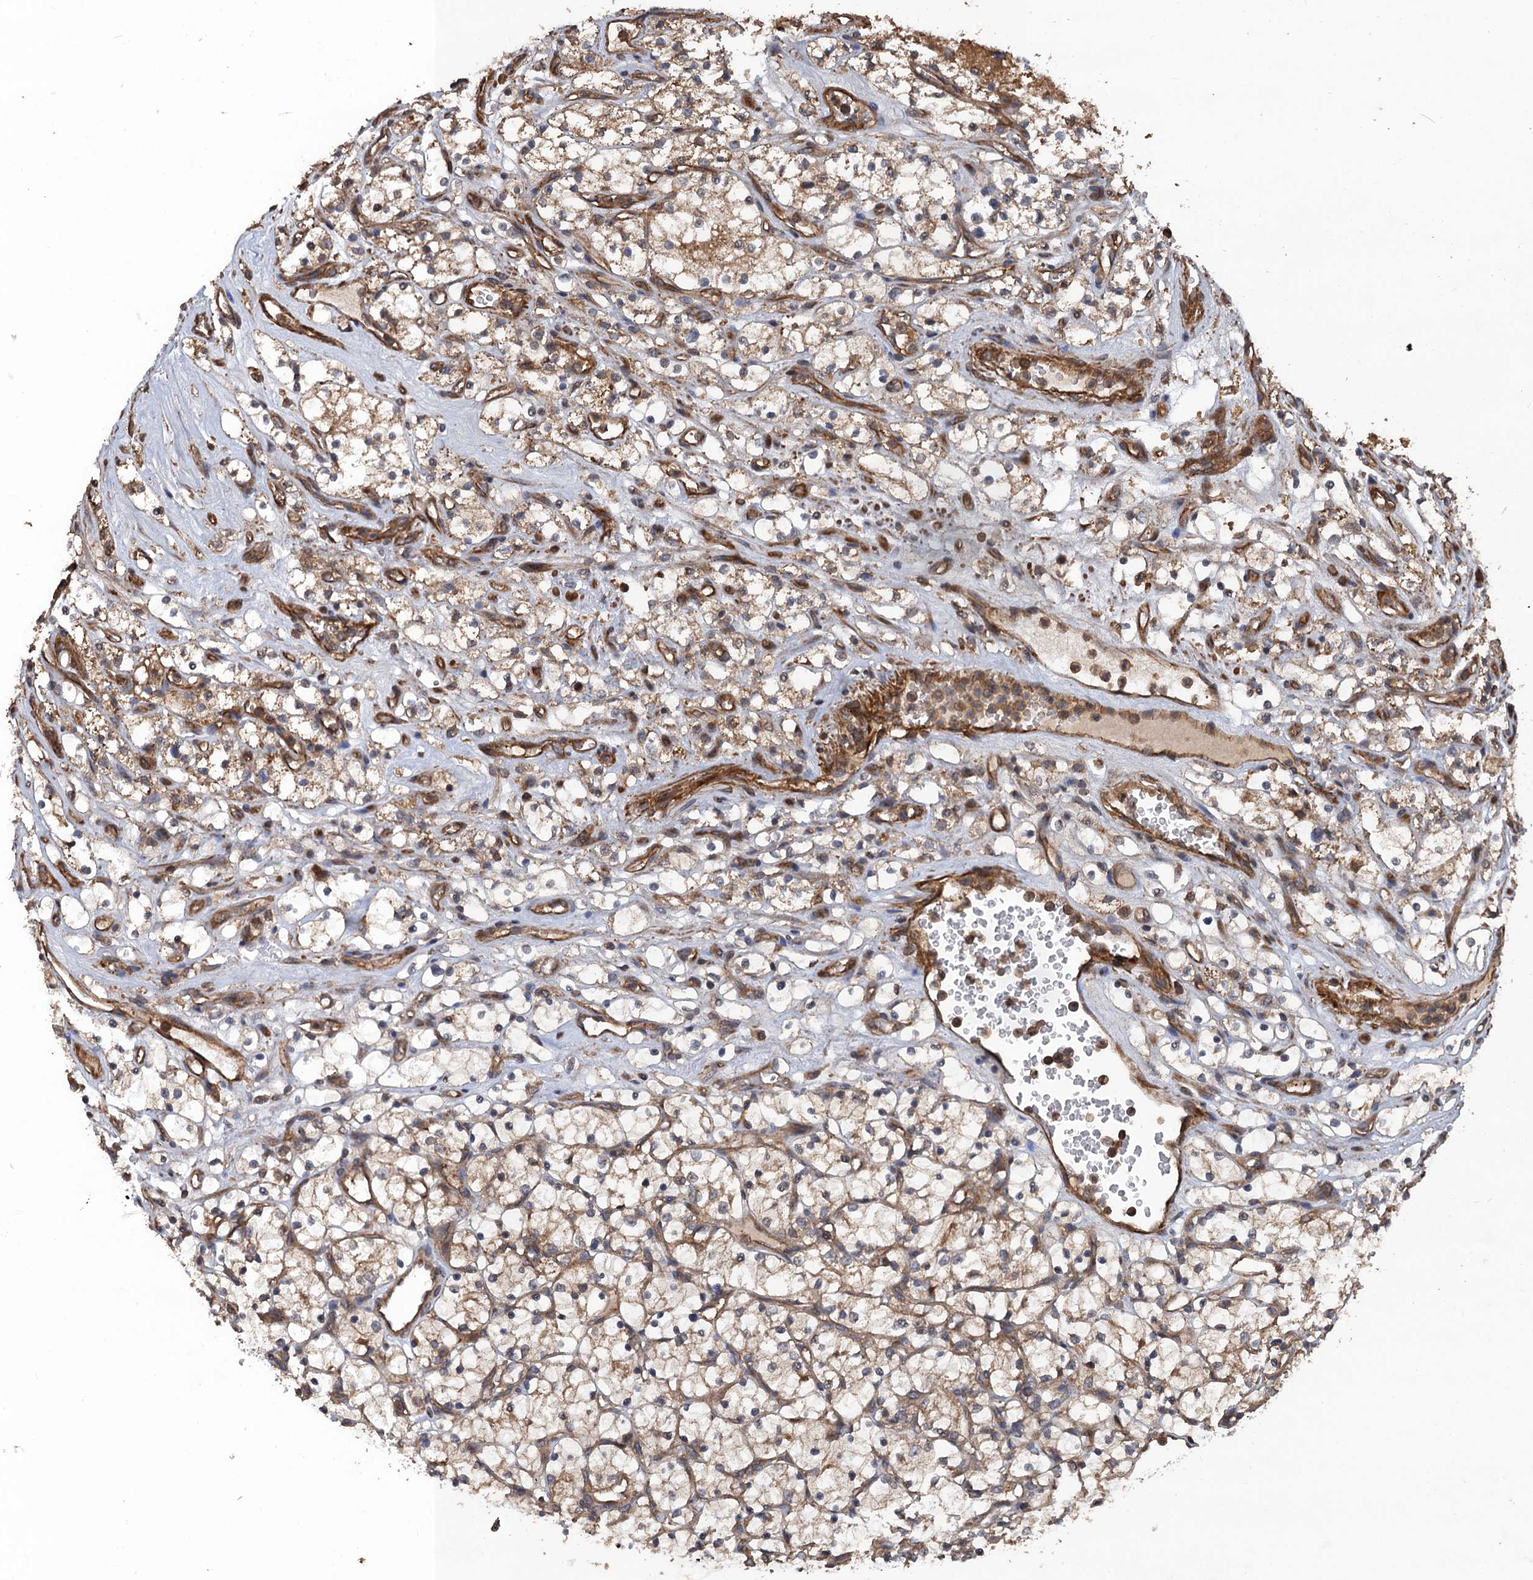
{"staining": {"intensity": "weak", "quantity": ">75%", "location": "cytoplasmic/membranous"}, "tissue": "renal cancer", "cell_type": "Tumor cells", "image_type": "cancer", "snomed": [{"axis": "morphology", "description": "Adenocarcinoma, NOS"}, {"axis": "topography", "description": "Kidney"}], "caption": "Human adenocarcinoma (renal) stained for a protein (brown) demonstrates weak cytoplasmic/membranous positive staining in about >75% of tumor cells.", "gene": "PPP4R1", "patient": {"sex": "female", "age": 69}}